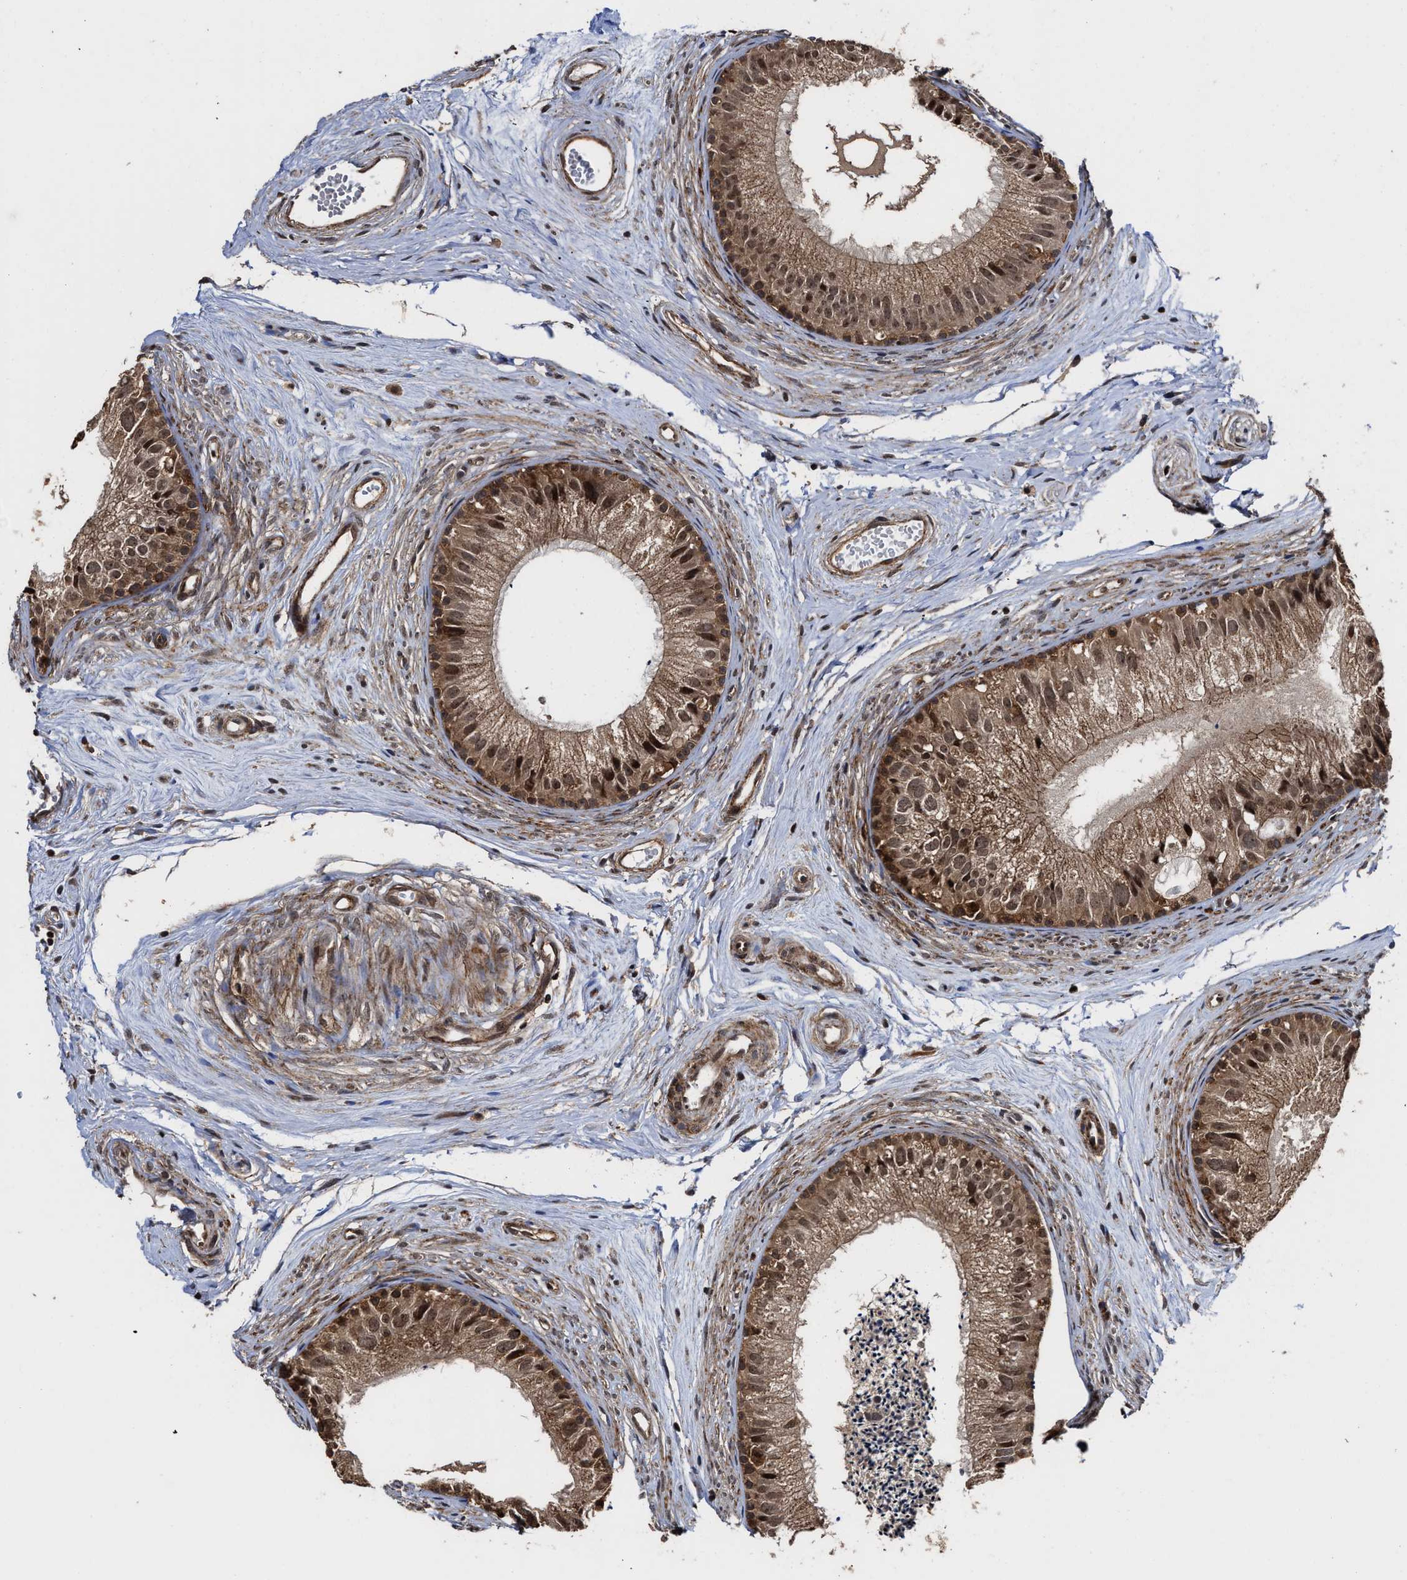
{"staining": {"intensity": "moderate", "quantity": ">75%", "location": "cytoplasmic/membranous,nuclear"}, "tissue": "epididymis", "cell_type": "Glandular cells", "image_type": "normal", "snomed": [{"axis": "morphology", "description": "Normal tissue, NOS"}, {"axis": "topography", "description": "Epididymis"}], "caption": "Epididymis stained with DAB IHC exhibits medium levels of moderate cytoplasmic/membranous,nuclear positivity in about >75% of glandular cells. The staining was performed using DAB to visualize the protein expression in brown, while the nuclei were stained in blue with hematoxylin (Magnification: 20x).", "gene": "SEPTIN2", "patient": {"sex": "male", "age": 56}}